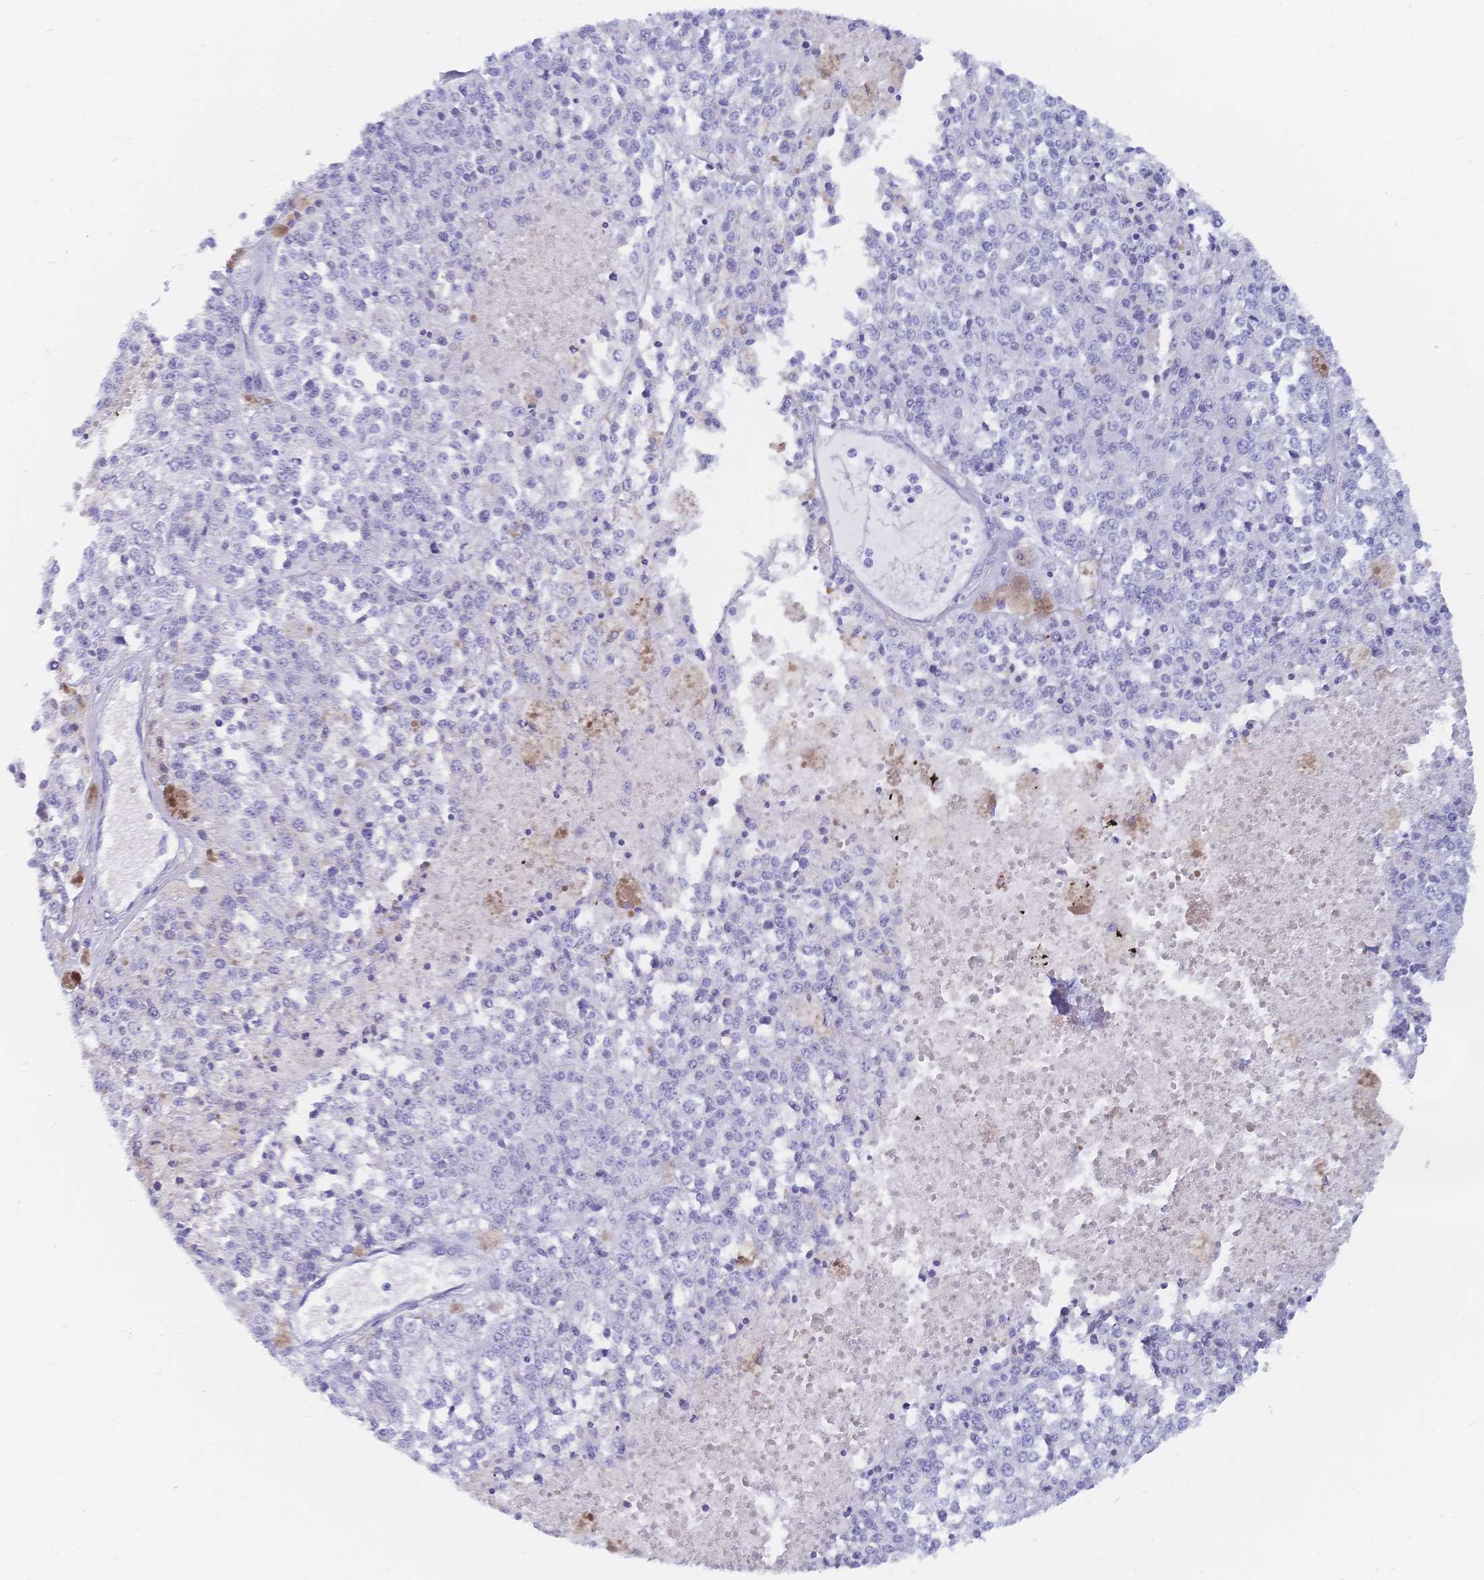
{"staining": {"intensity": "negative", "quantity": "none", "location": "none"}, "tissue": "melanoma", "cell_type": "Tumor cells", "image_type": "cancer", "snomed": [{"axis": "morphology", "description": "Malignant melanoma, Metastatic site"}, {"axis": "topography", "description": "Lymph node"}], "caption": "Immunohistochemical staining of melanoma reveals no significant expression in tumor cells.", "gene": "MEP1B", "patient": {"sex": "female", "age": 64}}